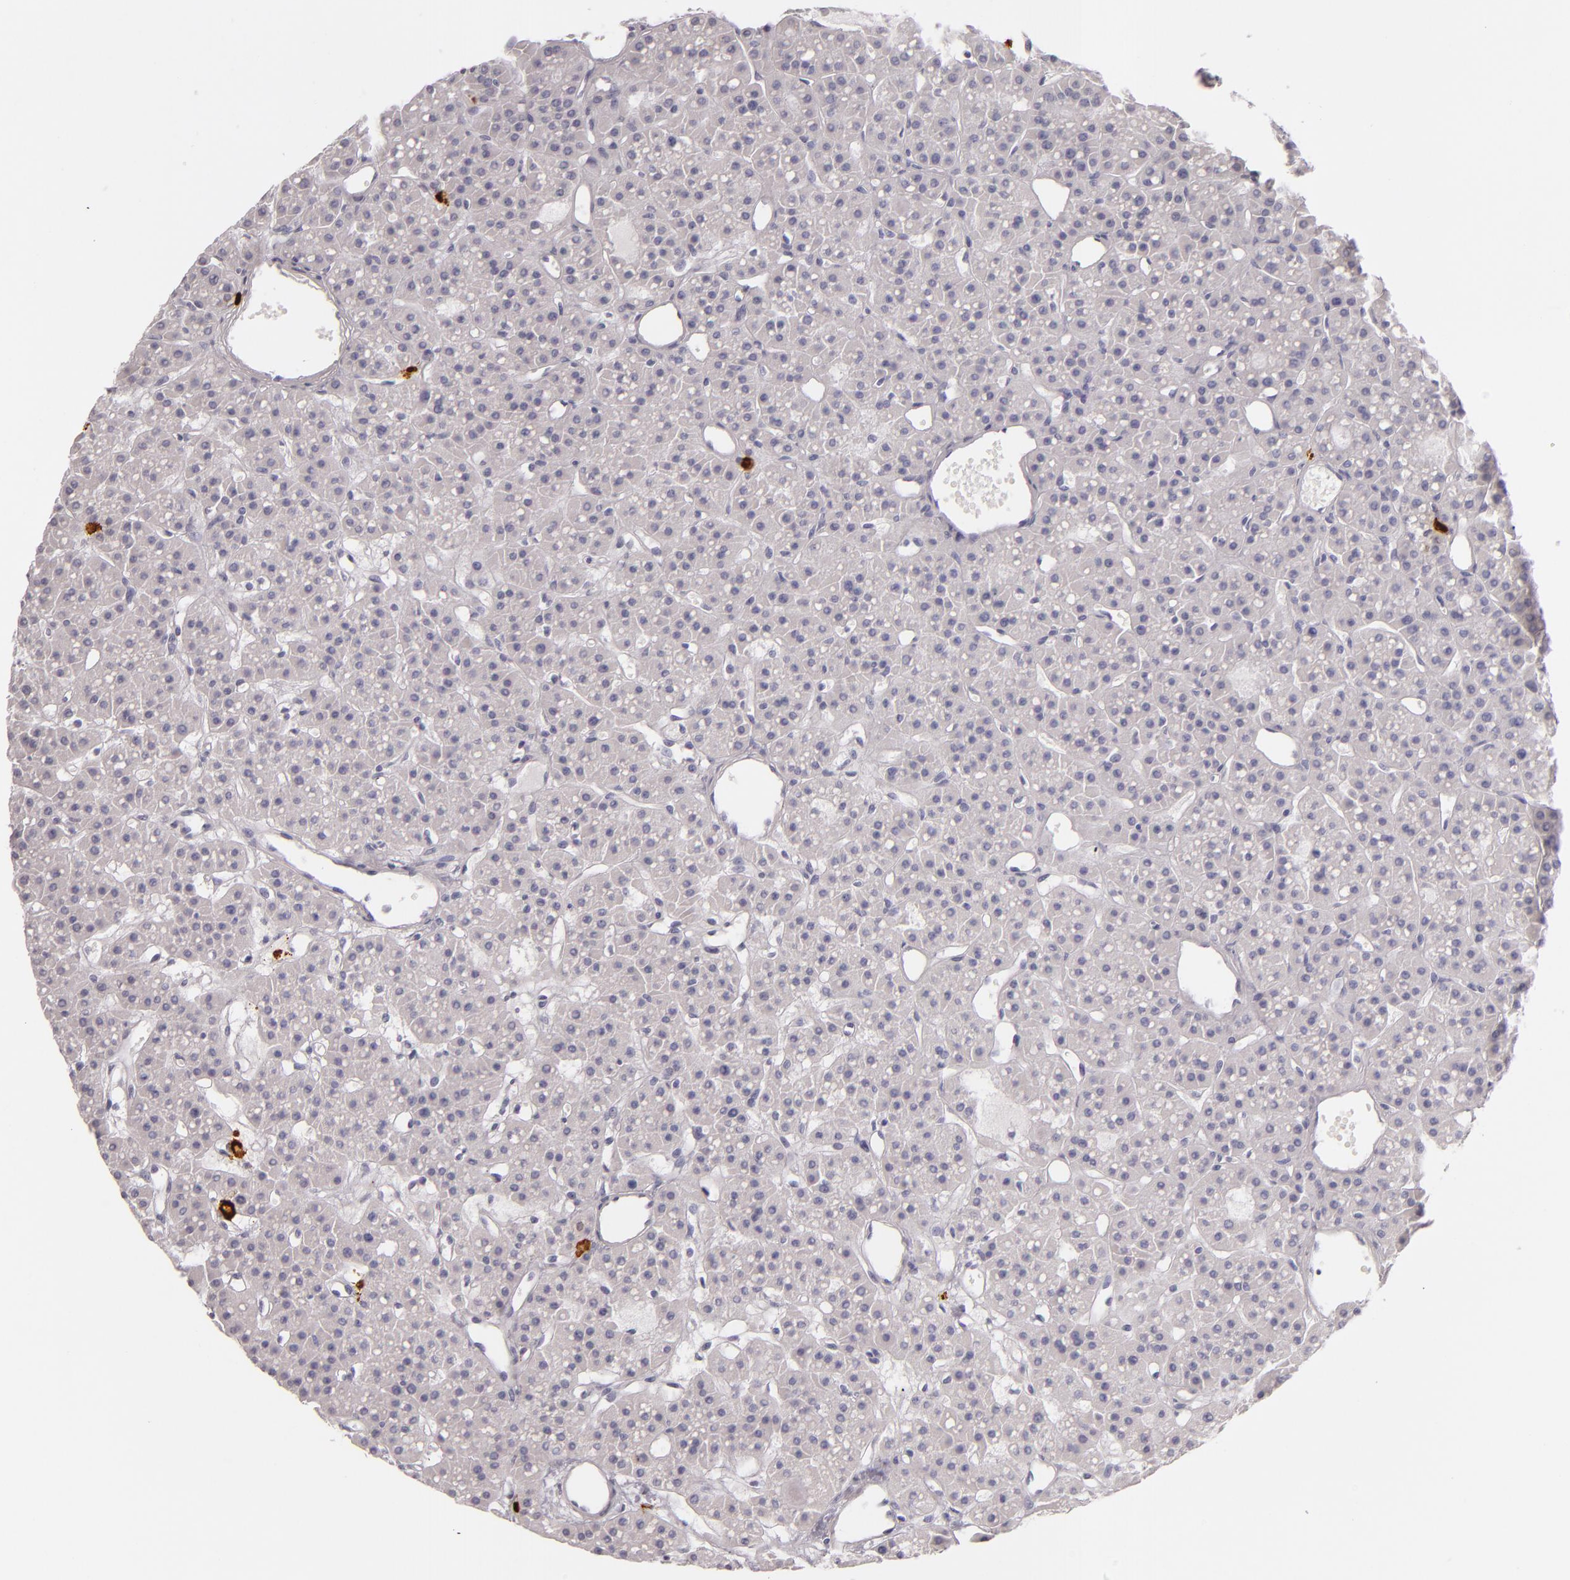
{"staining": {"intensity": "negative", "quantity": "none", "location": "none"}, "tissue": "parathyroid gland", "cell_type": "Glandular cells", "image_type": "normal", "snomed": [{"axis": "morphology", "description": "Normal tissue, NOS"}, {"axis": "topography", "description": "Parathyroid gland"}], "caption": "Photomicrograph shows no significant protein positivity in glandular cells of unremarkable parathyroid gland.", "gene": "TPSD1", "patient": {"sex": "female", "age": 76}}